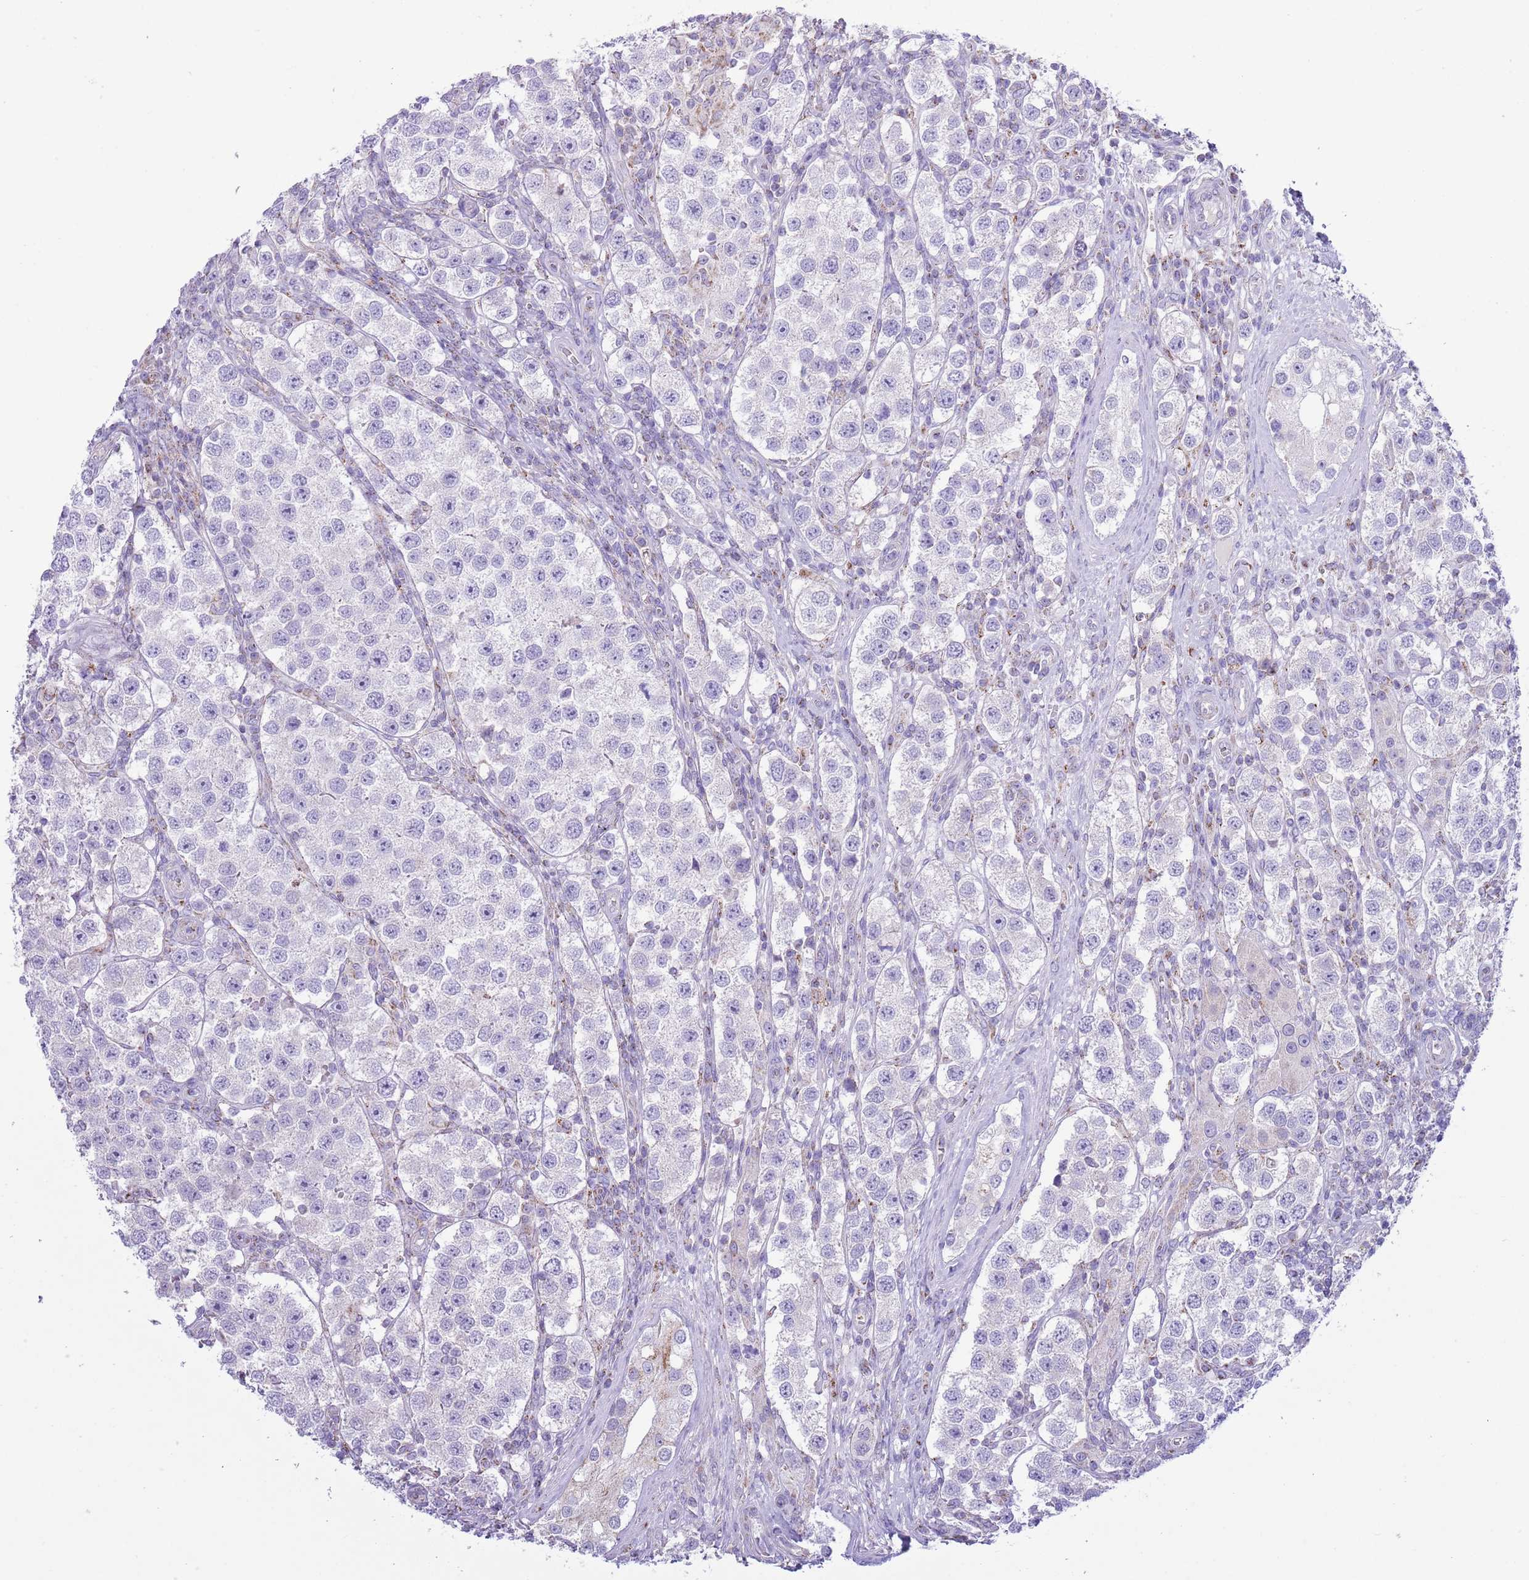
{"staining": {"intensity": "negative", "quantity": "none", "location": "none"}, "tissue": "testis cancer", "cell_type": "Tumor cells", "image_type": "cancer", "snomed": [{"axis": "morphology", "description": "Seminoma, NOS"}, {"axis": "topography", "description": "Testis"}], "caption": "Testis seminoma was stained to show a protein in brown. There is no significant positivity in tumor cells.", "gene": "ATP6V1B1", "patient": {"sex": "male", "age": 37}}